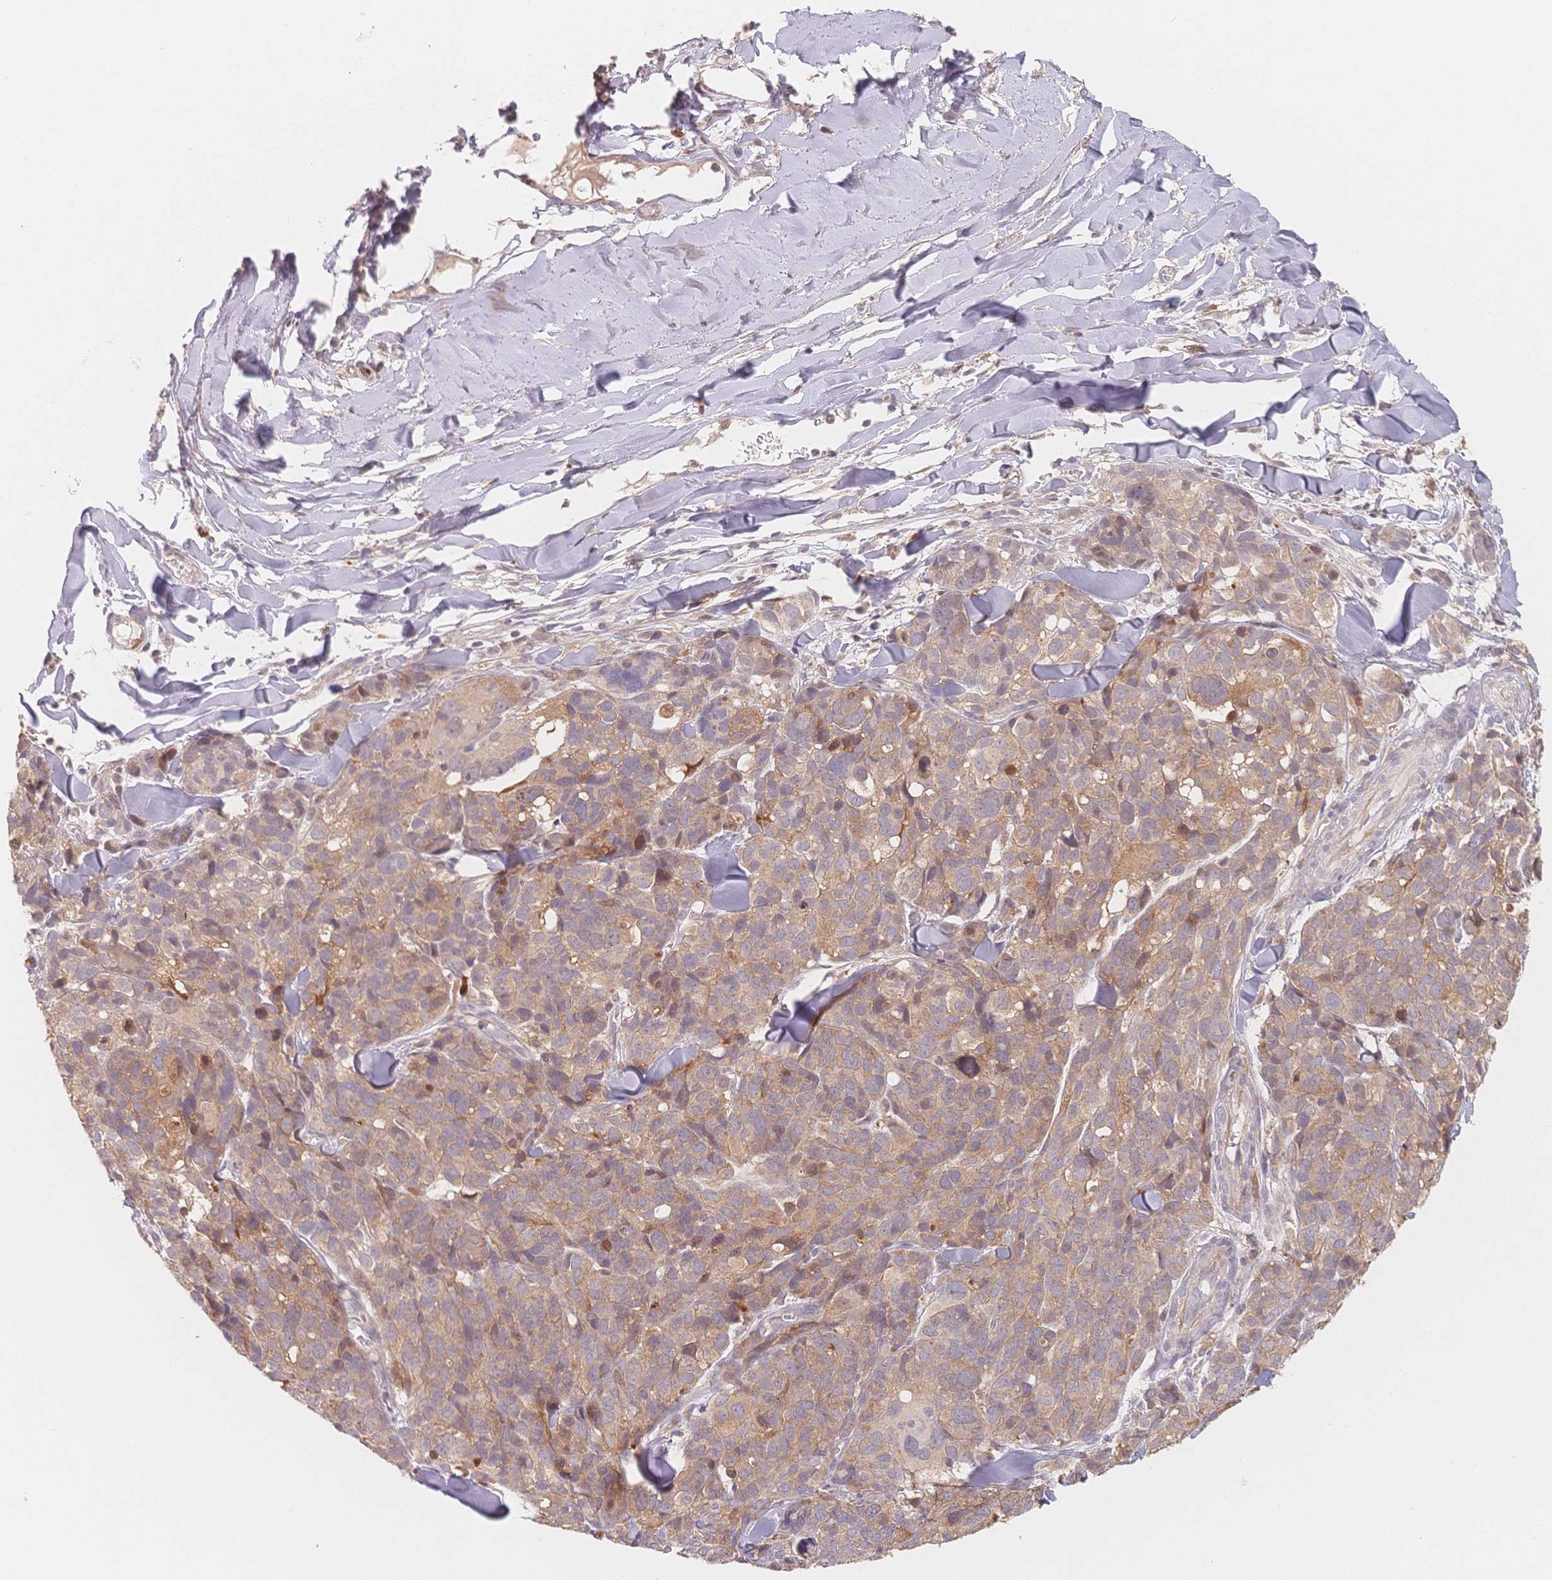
{"staining": {"intensity": "weak", "quantity": "25%-75%", "location": "cytoplasmic/membranous"}, "tissue": "melanoma", "cell_type": "Tumor cells", "image_type": "cancer", "snomed": [{"axis": "morphology", "description": "Malignant melanoma, NOS"}, {"axis": "topography", "description": "Skin"}], "caption": "Malignant melanoma tissue reveals weak cytoplasmic/membranous staining in about 25%-75% of tumor cells The staining was performed using DAB to visualize the protein expression in brown, while the nuclei were stained in blue with hematoxylin (Magnification: 20x).", "gene": "C12orf75", "patient": {"sex": "male", "age": 51}}